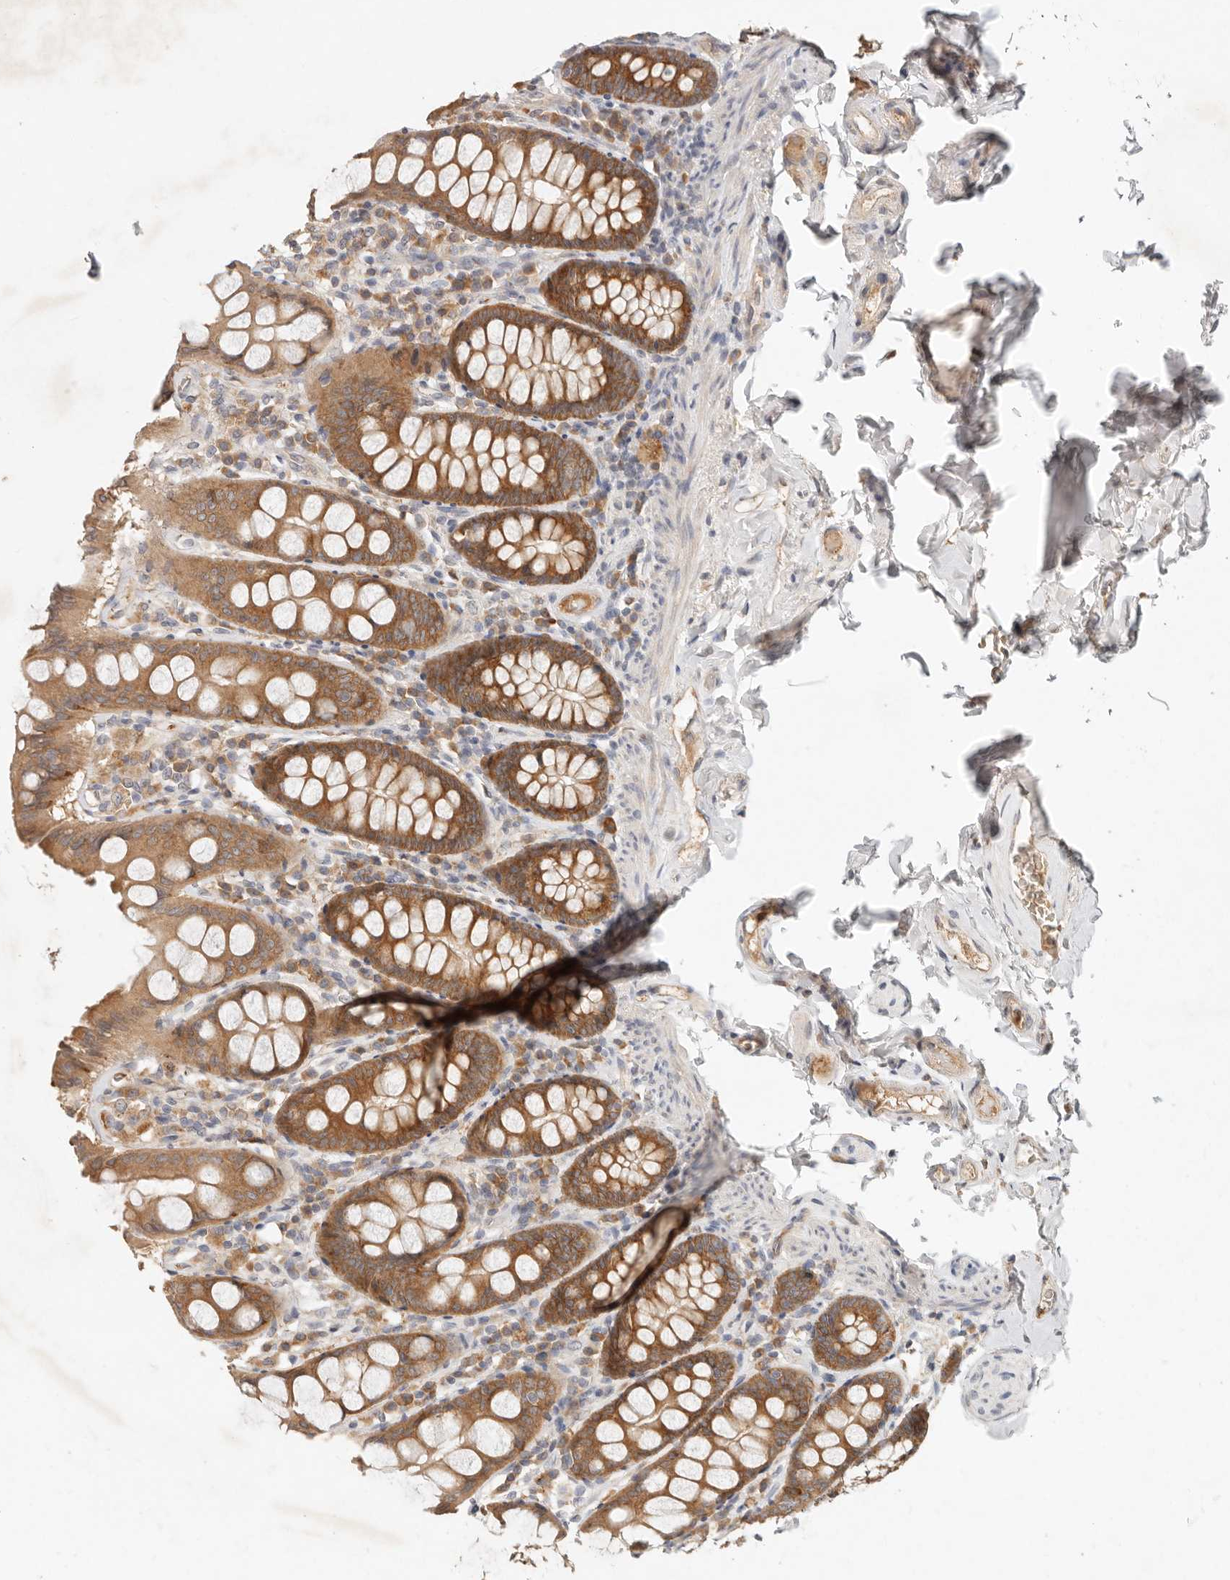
{"staining": {"intensity": "moderate", "quantity": ">75%", "location": "cytoplasmic/membranous"}, "tissue": "colon", "cell_type": "Endothelial cells", "image_type": "normal", "snomed": [{"axis": "morphology", "description": "Normal tissue, NOS"}, {"axis": "topography", "description": "Colon"}, {"axis": "topography", "description": "Peripheral nerve tissue"}], "caption": "High-power microscopy captured an IHC histopathology image of unremarkable colon, revealing moderate cytoplasmic/membranous staining in approximately >75% of endothelial cells. The protein is shown in brown color, while the nuclei are stained blue.", "gene": "ARHGEF10L", "patient": {"sex": "female", "age": 61}}